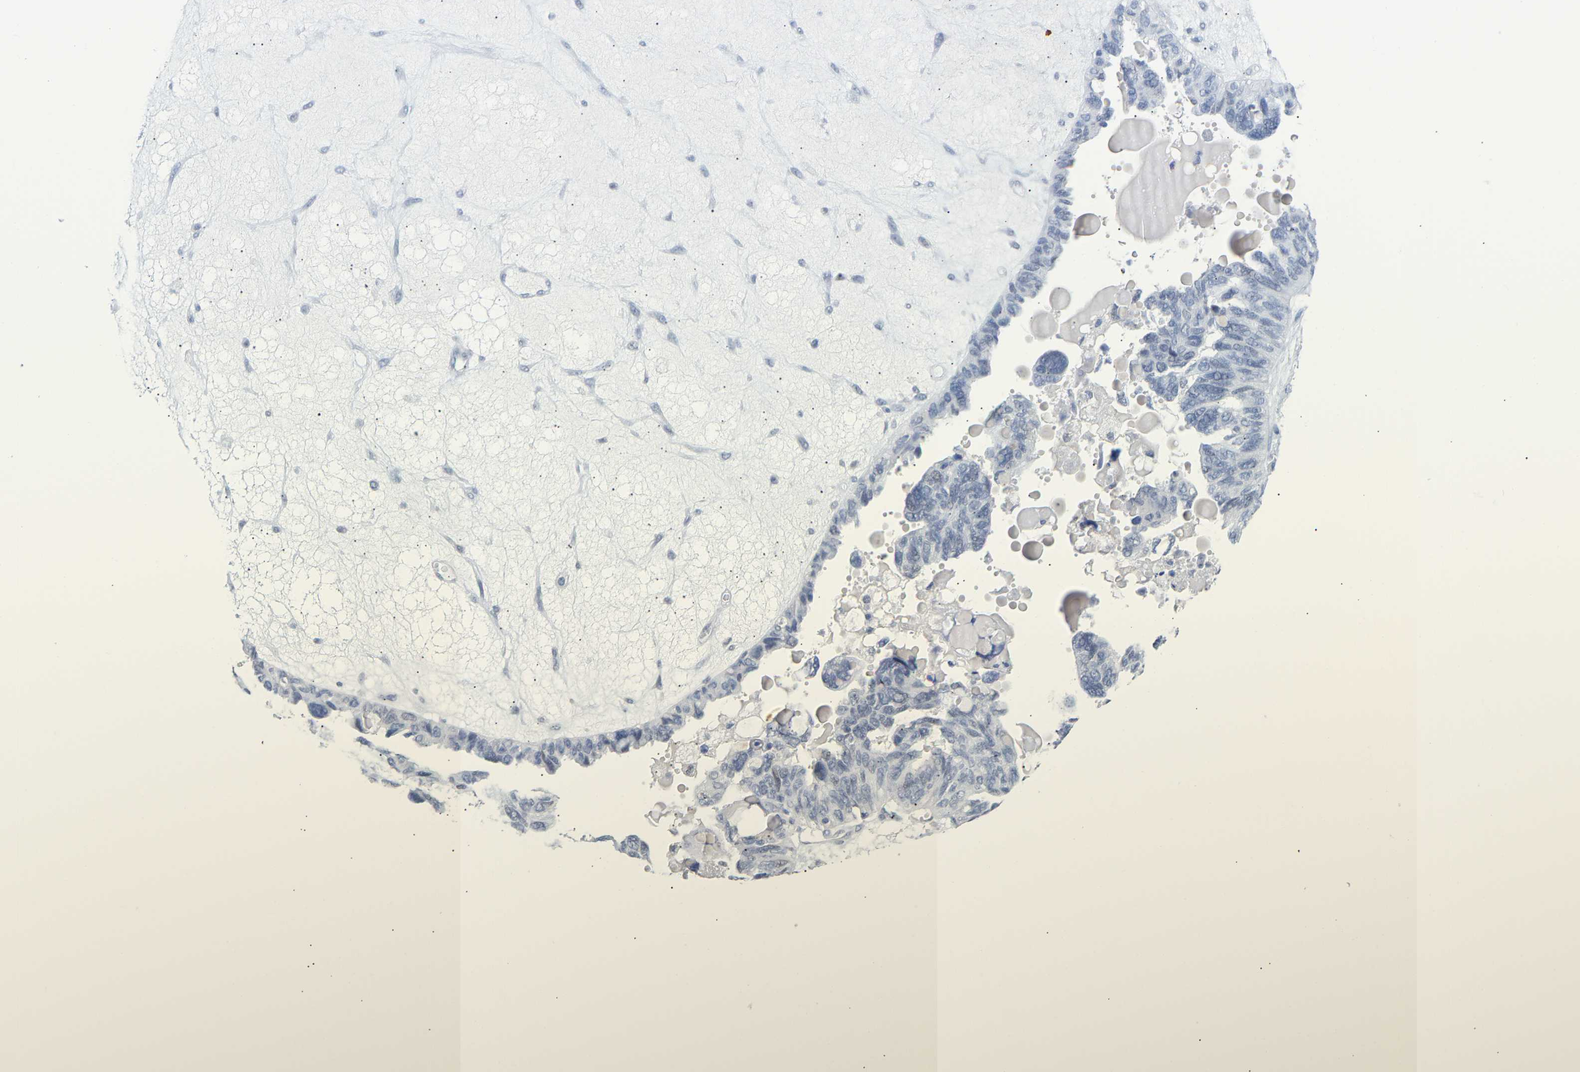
{"staining": {"intensity": "negative", "quantity": "none", "location": "none"}, "tissue": "ovarian cancer", "cell_type": "Tumor cells", "image_type": "cancer", "snomed": [{"axis": "morphology", "description": "Cystadenocarcinoma, serous, NOS"}, {"axis": "topography", "description": "Ovary"}], "caption": "Ovarian cancer (serous cystadenocarcinoma) stained for a protein using IHC reveals no expression tumor cells.", "gene": "AMPH", "patient": {"sex": "female", "age": 79}}